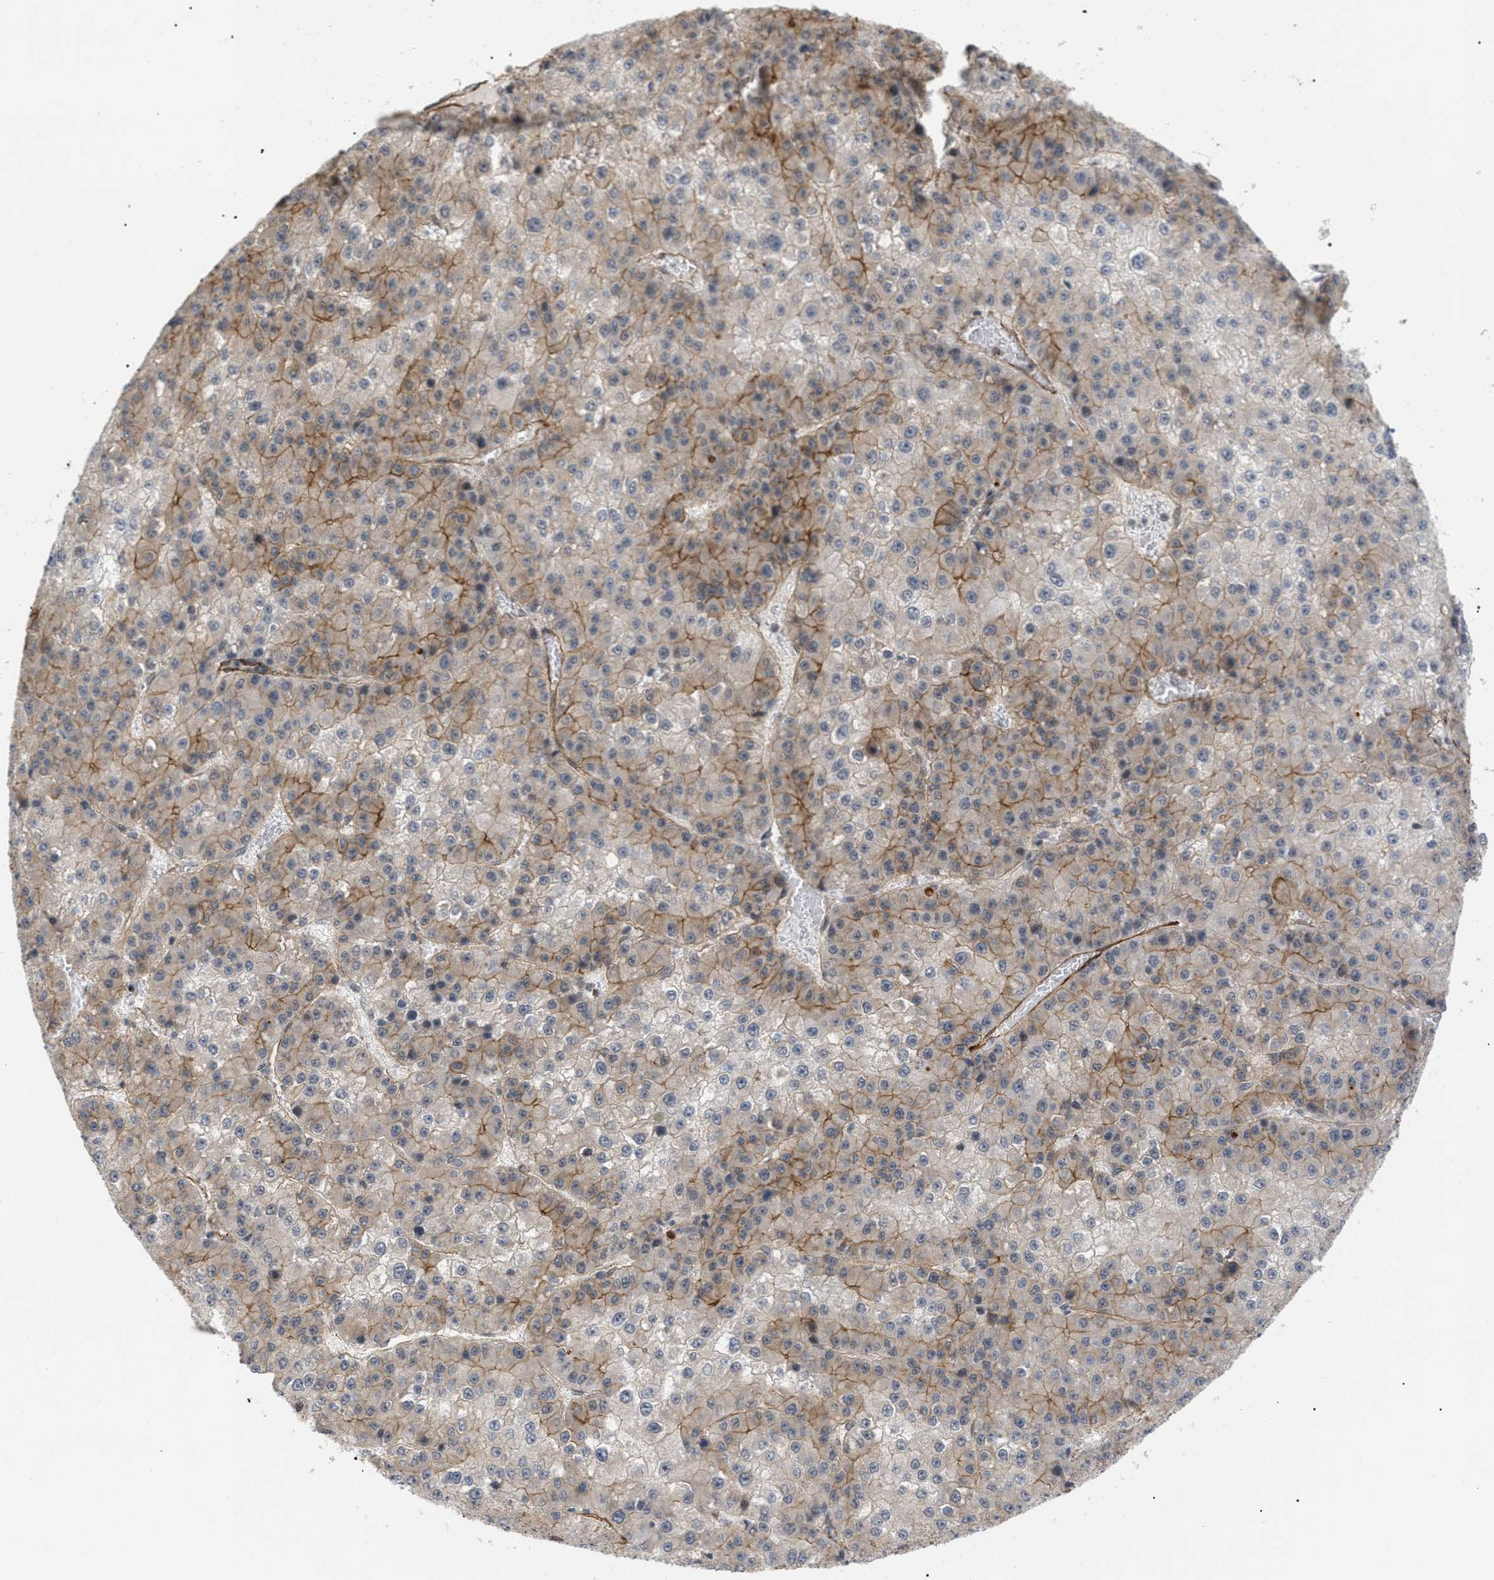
{"staining": {"intensity": "moderate", "quantity": "25%-75%", "location": "cytoplasmic/membranous"}, "tissue": "liver cancer", "cell_type": "Tumor cells", "image_type": "cancer", "snomed": [{"axis": "morphology", "description": "Carcinoma, Hepatocellular, NOS"}, {"axis": "topography", "description": "Liver"}], "caption": "Human liver cancer stained with a brown dye exhibits moderate cytoplasmic/membranous positive positivity in about 25%-75% of tumor cells.", "gene": "PALMD", "patient": {"sex": "female", "age": 73}}